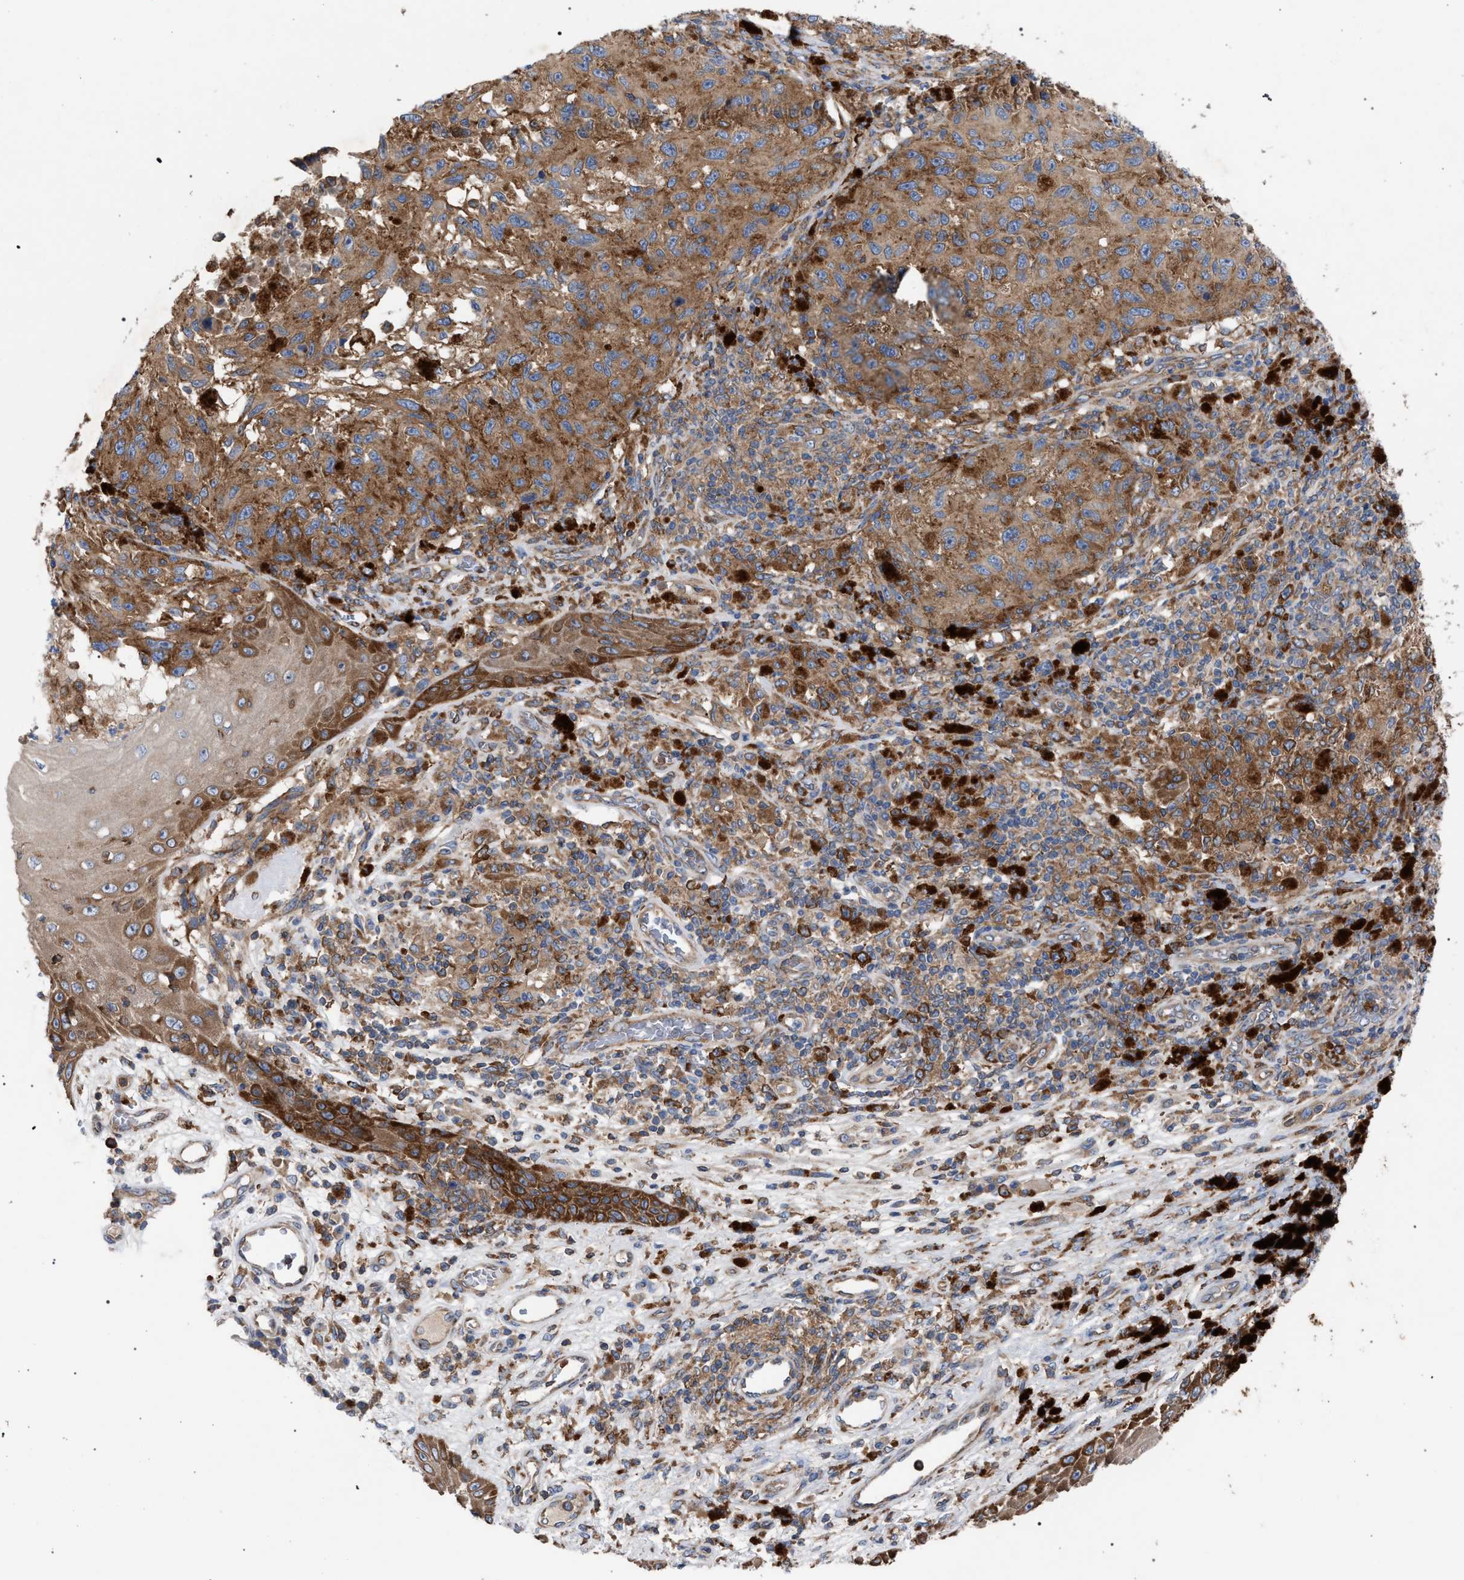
{"staining": {"intensity": "moderate", "quantity": ">75%", "location": "cytoplasmic/membranous"}, "tissue": "melanoma", "cell_type": "Tumor cells", "image_type": "cancer", "snomed": [{"axis": "morphology", "description": "Malignant melanoma, NOS"}, {"axis": "topography", "description": "Skin"}], "caption": "The immunohistochemical stain shows moderate cytoplasmic/membranous staining in tumor cells of malignant melanoma tissue.", "gene": "CDR2L", "patient": {"sex": "female", "age": 73}}